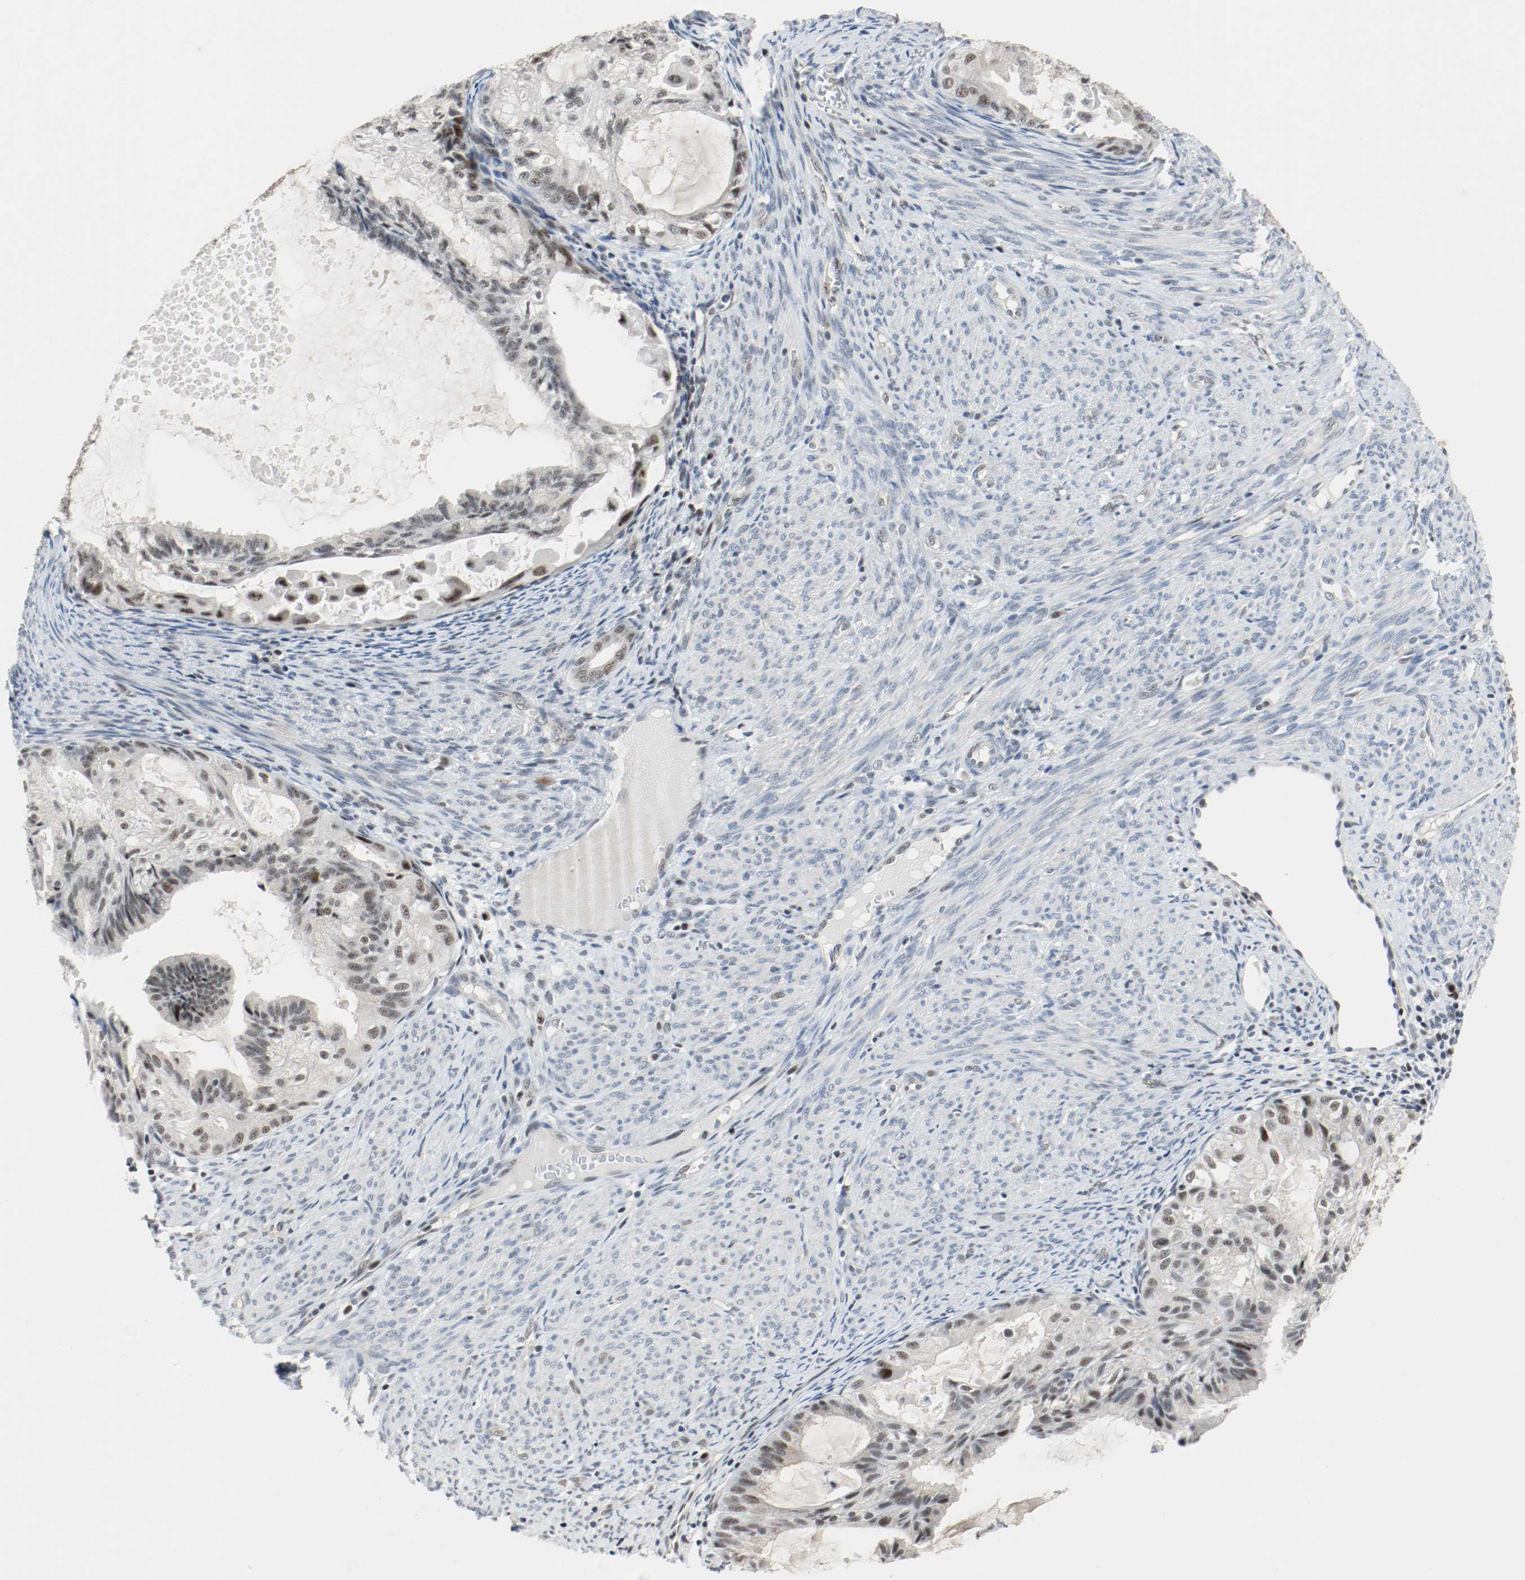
{"staining": {"intensity": "weak", "quantity": "25%-75%", "location": "nuclear"}, "tissue": "cervical cancer", "cell_type": "Tumor cells", "image_type": "cancer", "snomed": [{"axis": "morphology", "description": "Normal tissue, NOS"}, {"axis": "morphology", "description": "Adenocarcinoma, NOS"}, {"axis": "topography", "description": "Cervix"}, {"axis": "topography", "description": "Endometrium"}], "caption": "High-power microscopy captured an immunohistochemistry (IHC) photomicrograph of cervical cancer (adenocarcinoma), revealing weak nuclear positivity in approximately 25%-75% of tumor cells.", "gene": "ASH1L", "patient": {"sex": "female", "age": 86}}